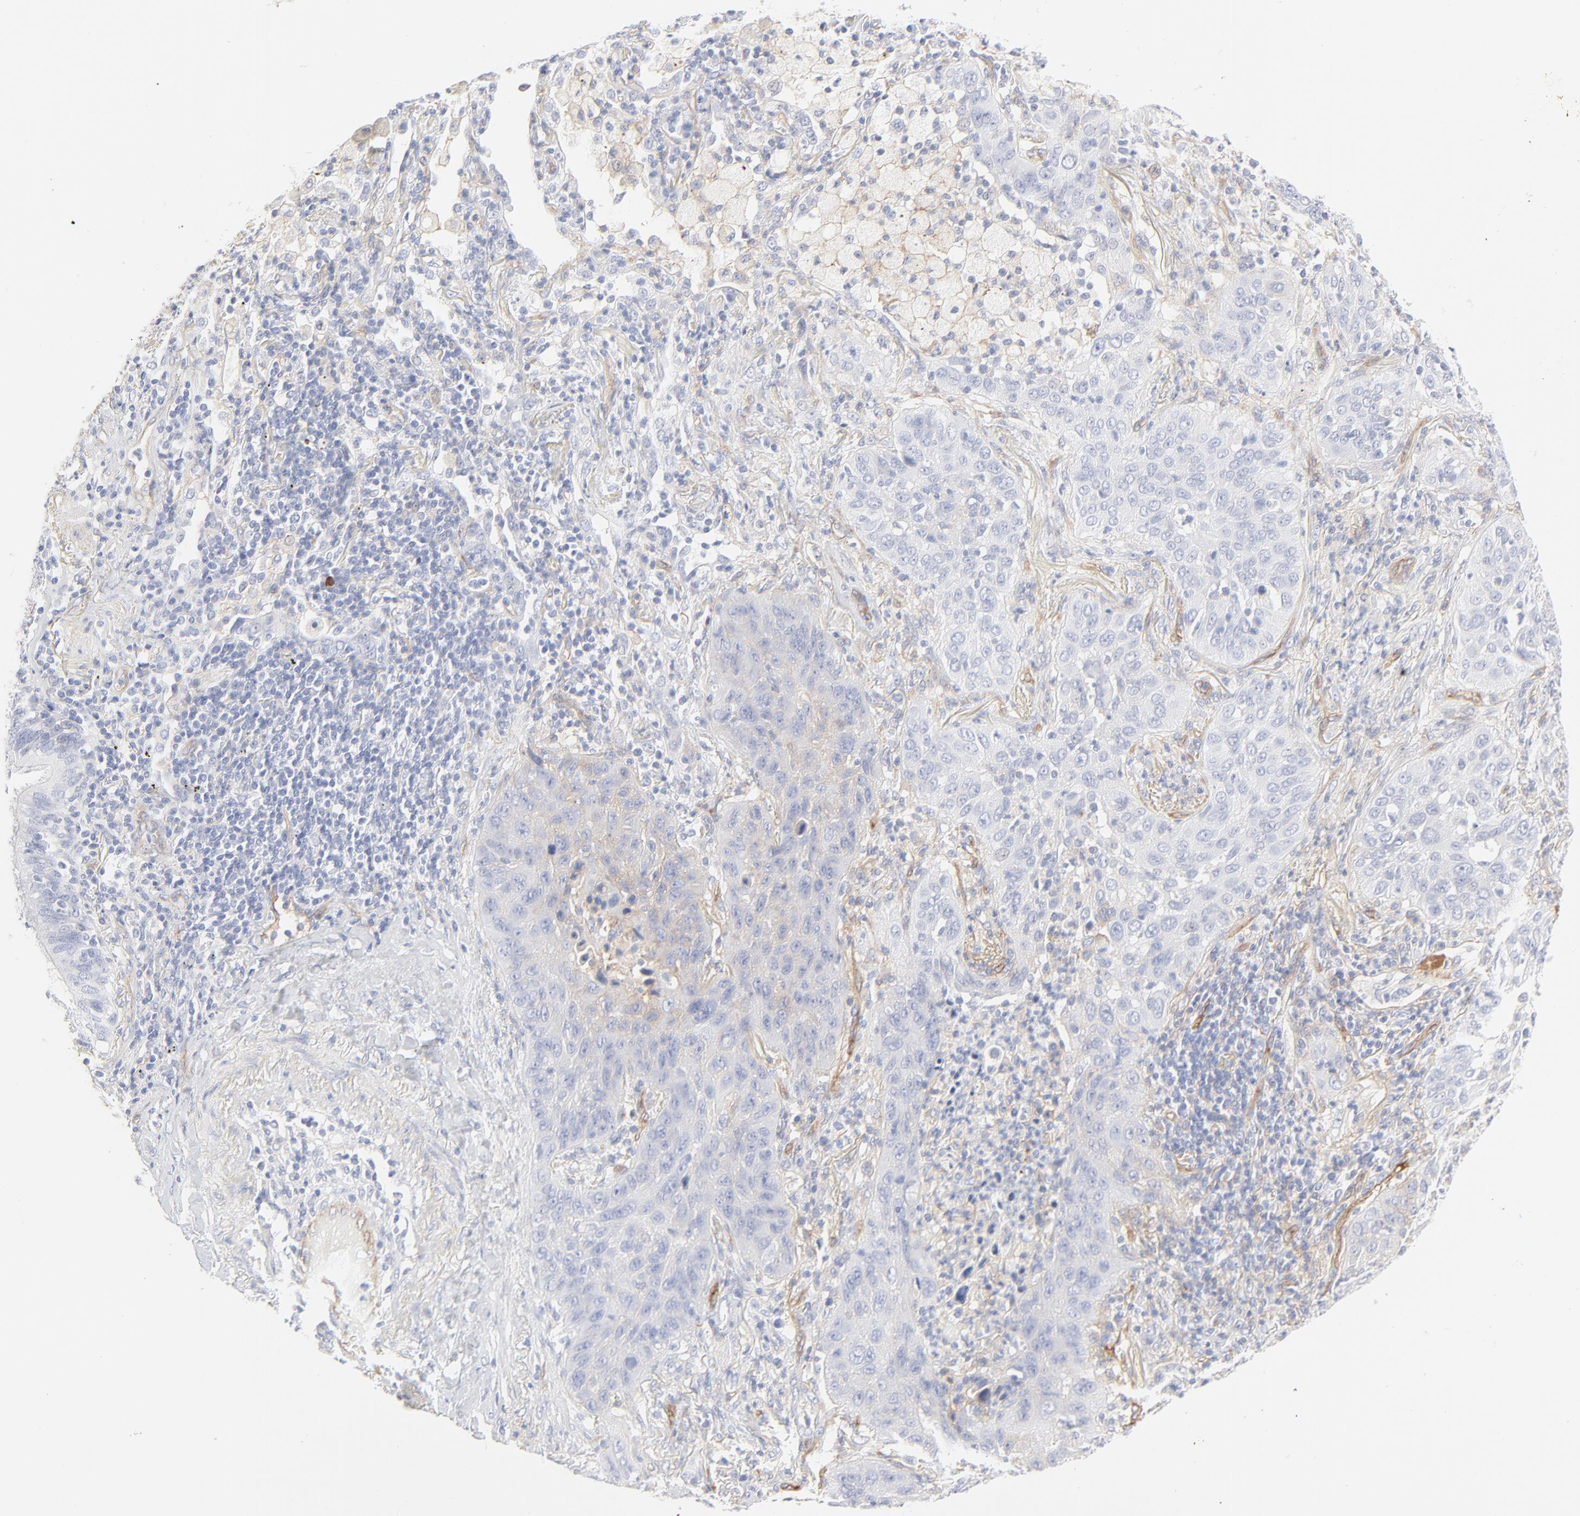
{"staining": {"intensity": "negative", "quantity": "none", "location": "none"}, "tissue": "lung cancer", "cell_type": "Tumor cells", "image_type": "cancer", "snomed": [{"axis": "morphology", "description": "Squamous cell carcinoma, NOS"}, {"axis": "topography", "description": "Lung"}], "caption": "Immunohistochemical staining of lung cancer shows no significant staining in tumor cells.", "gene": "ITGA5", "patient": {"sex": "female", "age": 67}}